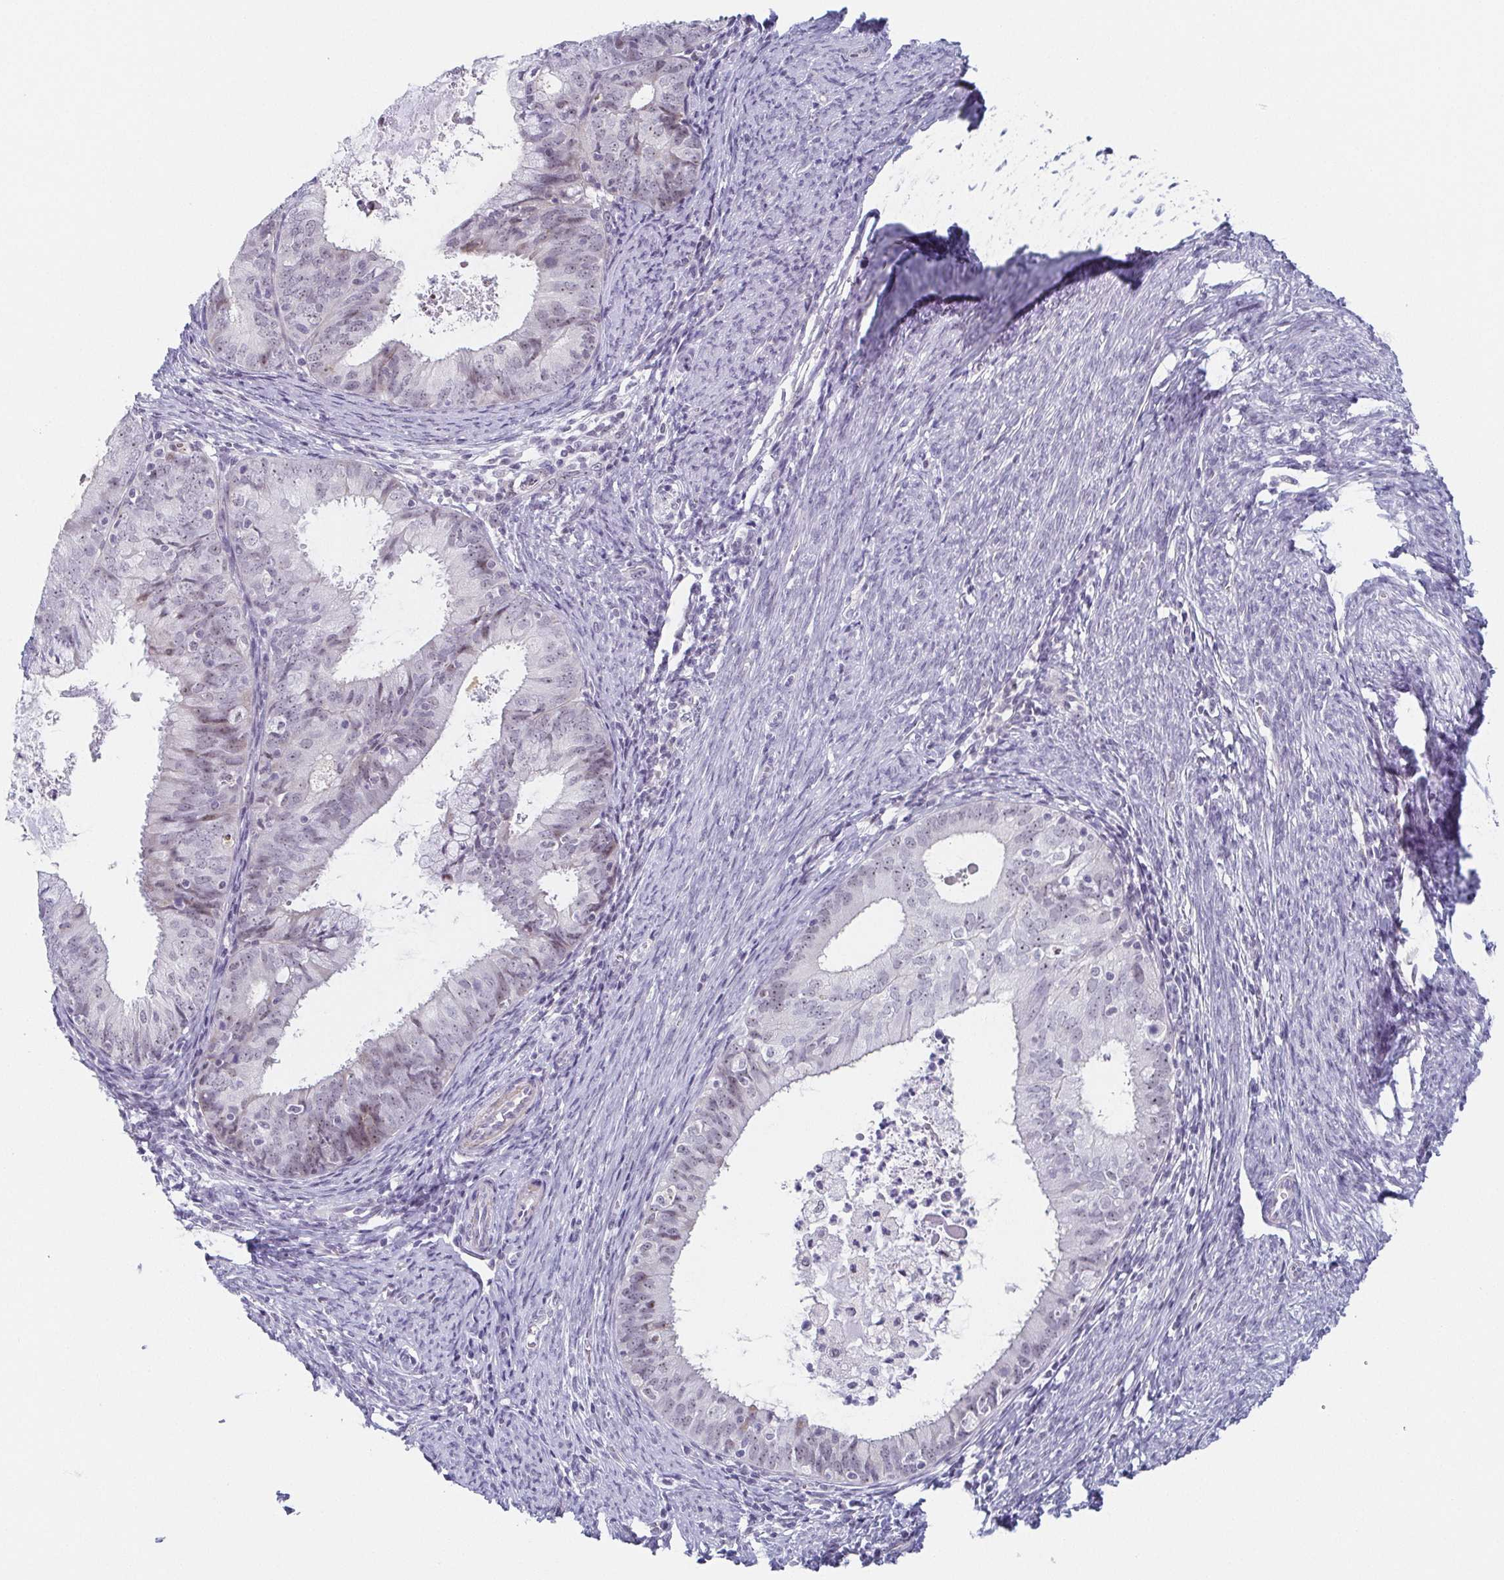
{"staining": {"intensity": "weak", "quantity": "<25%", "location": "nuclear"}, "tissue": "endometrial cancer", "cell_type": "Tumor cells", "image_type": "cancer", "snomed": [{"axis": "morphology", "description": "Adenocarcinoma, NOS"}, {"axis": "topography", "description": "Endometrium"}], "caption": "Immunohistochemistry (IHC) micrograph of endometrial adenocarcinoma stained for a protein (brown), which exhibits no positivity in tumor cells. (Immunohistochemistry, brightfield microscopy, high magnification).", "gene": "EXOSC7", "patient": {"sex": "female", "age": 57}}